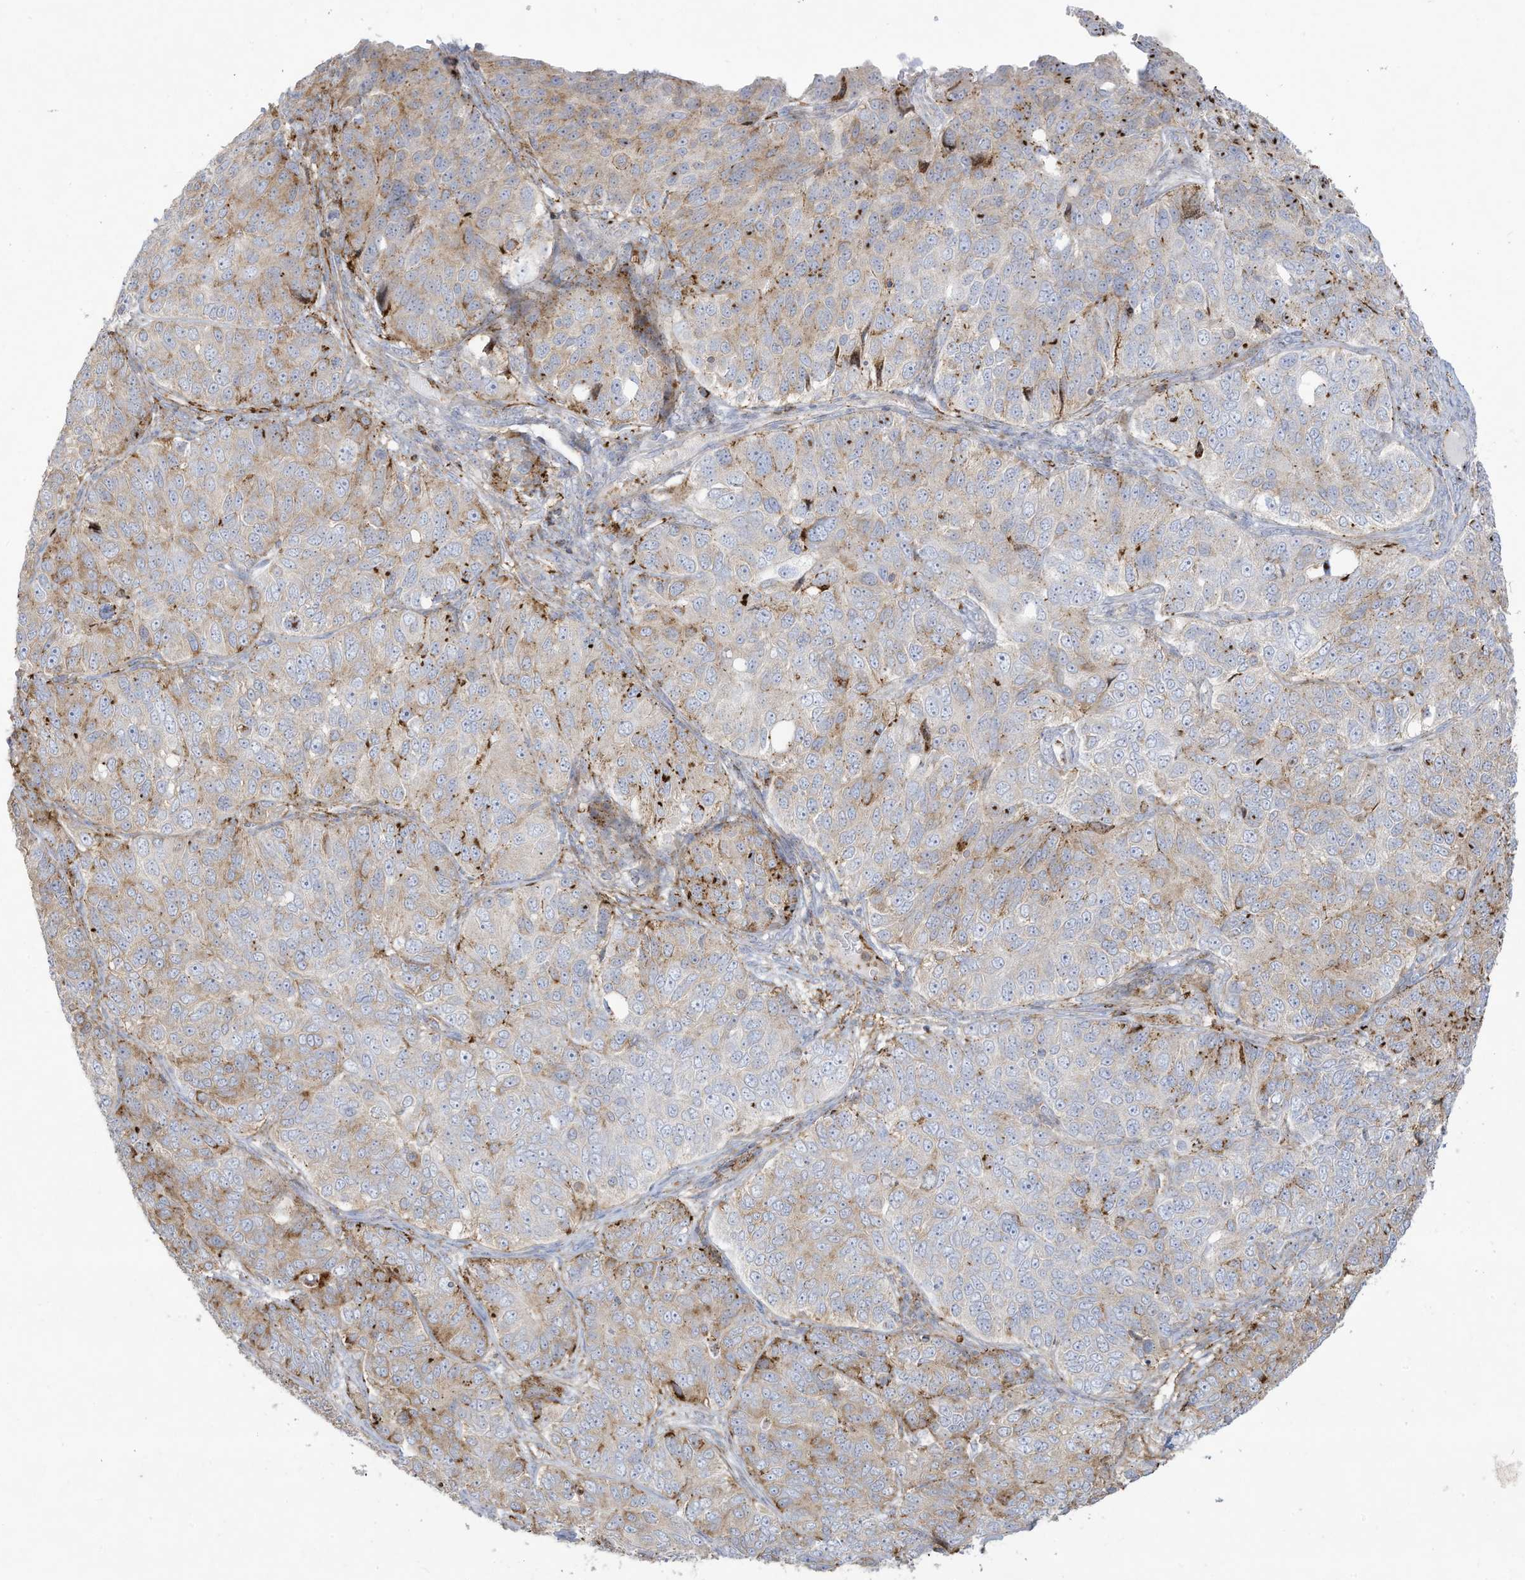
{"staining": {"intensity": "moderate", "quantity": "25%-75%", "location": "cytoplasmic/membranous"}, "tissue": "ovarian cancer", "cell_type": "Tumor cells", "image_type": "cancer", "snomed": [{"axis": "morphology", "description": "Carcinoma, endometroid"}, {"axis": "topography", "description": "Ovary"}], "caption": "High-magnification brightfield microscopy of ovarian cancer (endometroid carcinoma) stained with DAB (3,3'-diaminobenzidine) (brown) and counterstained with hematoxylin (blue). tumor cells exhibit moderate cytoplasmic/membranous positivity is identified in about25%-75% of cells. The protein is stained brown, and the nuclei are stained in blue (DAB IHC with brightfield microscopy, high magnification).", "gene": "THNSL2", "patient": {"sex": "female", "age": 51}}